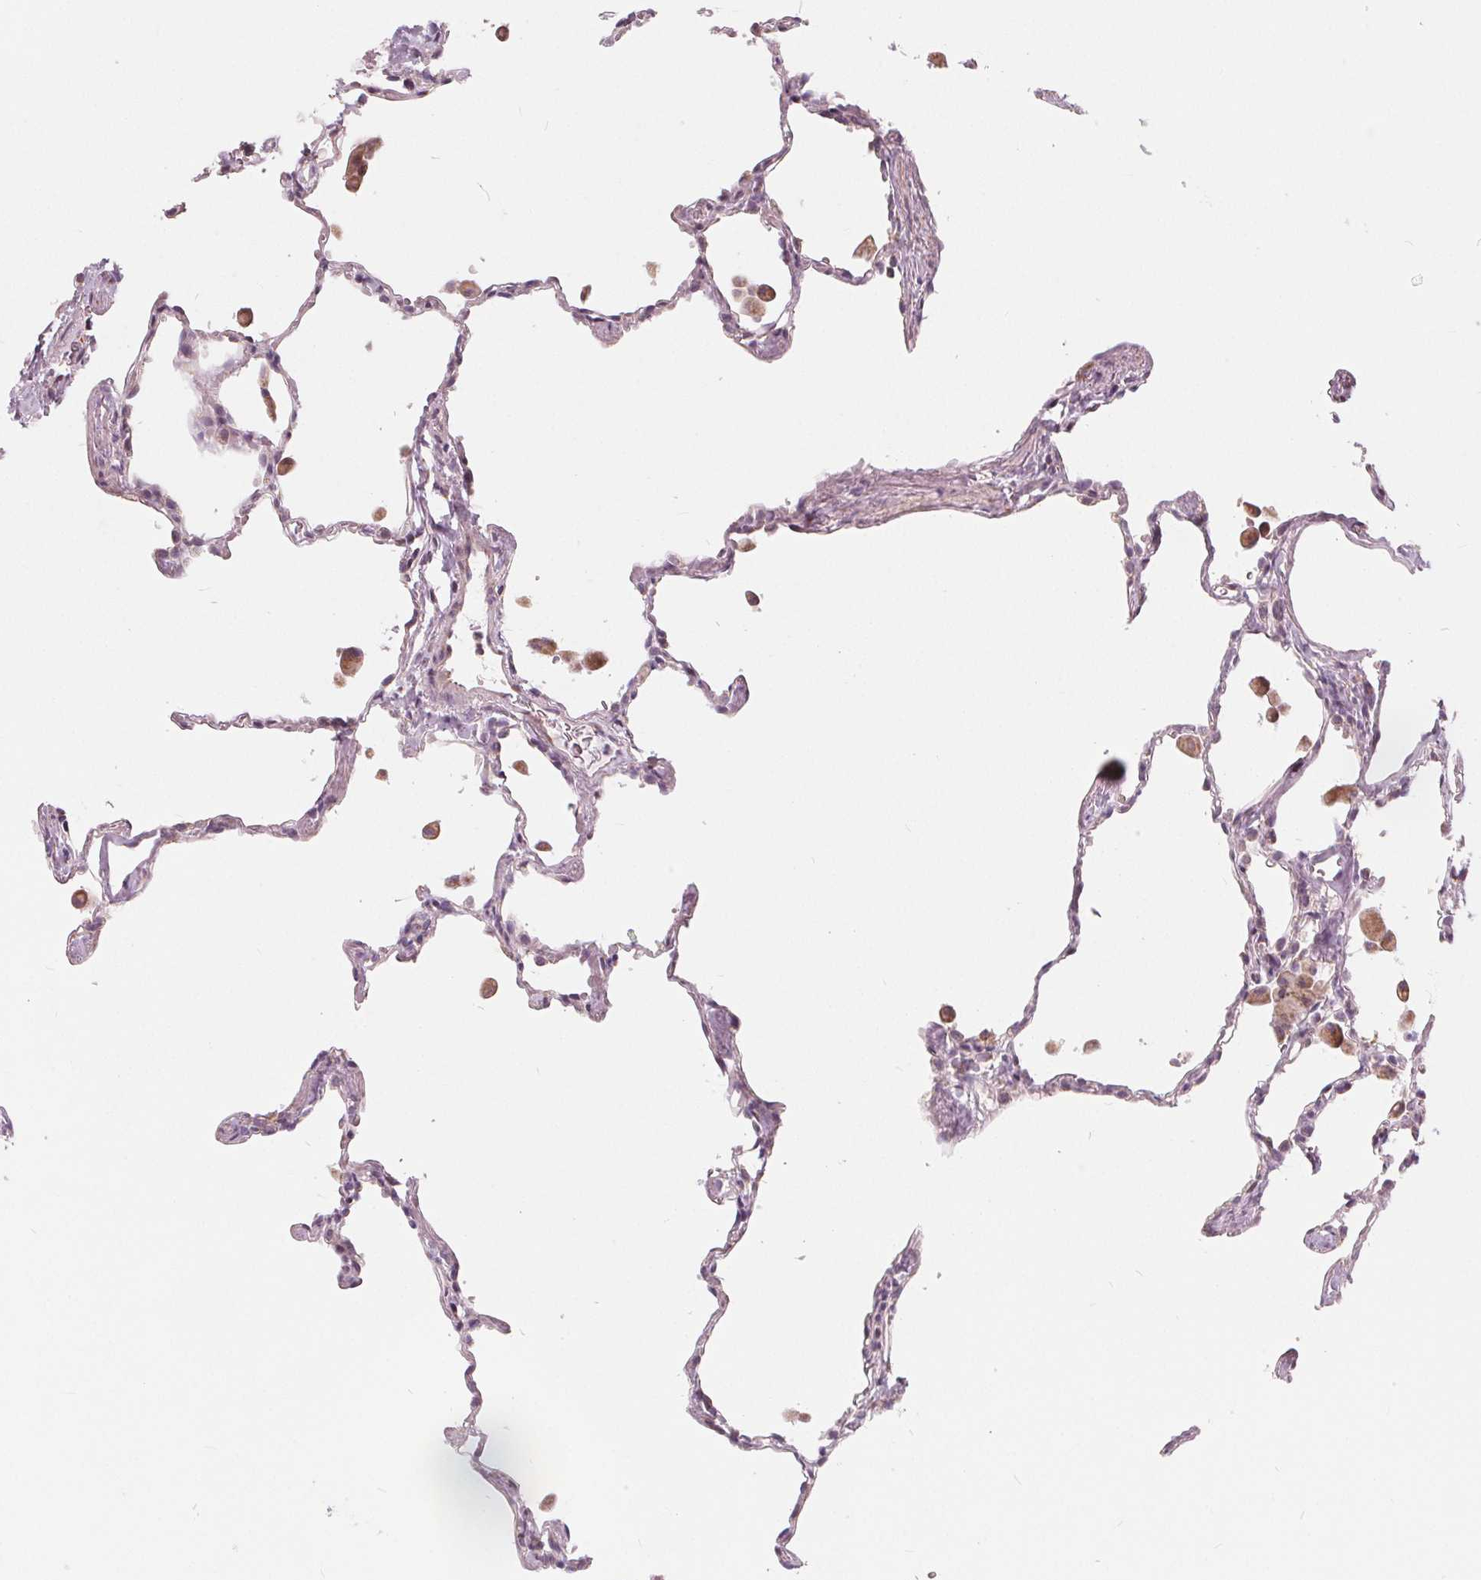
{"staining": {"intensity": "negative", "quantity": "none", "location": "none"}, "tissue": "lung", "cell_type": "Alveolar cells", "image_type": "normal", "snomed": [{"axis": "morphology", "description": "Normal tissue, NOS"}, {"axis": "topography", "description": "Lung"}], "caption": "This micrograph is of unremarkable lung stained with immunohistochemistry (IHC) to label a protein in brown with the nuclei are counter-stained blue. There is no expression in alveolar cells.", "gene": "NUP210L", "patient": {"sex": "female", "age": 47}}